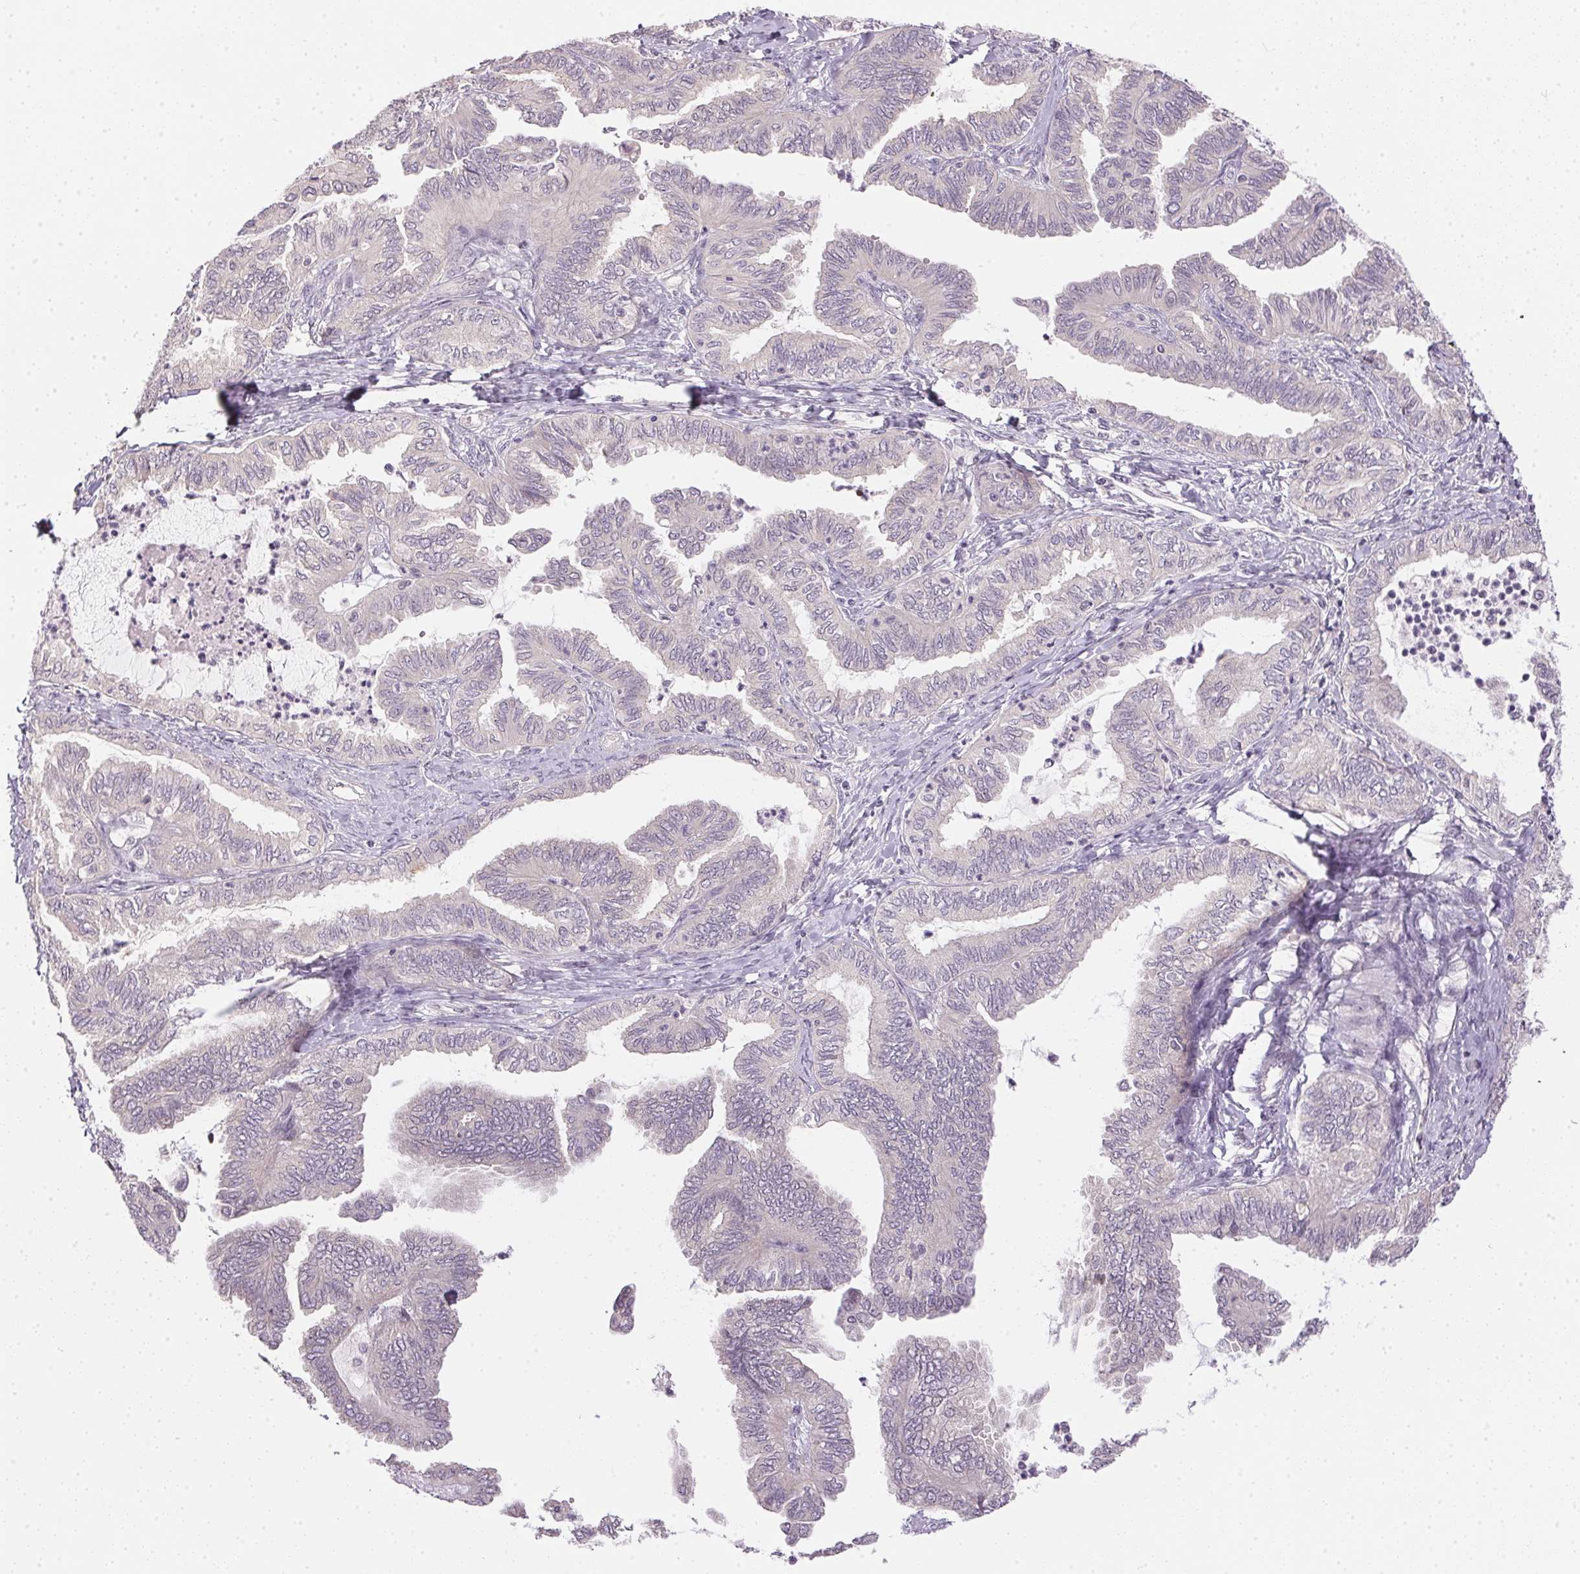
{"staining": {"intensity": "negative", "quantity": "none", "location": "none"}, "tissue": "ovarian cancer", "cell_type": "Tumor cells", "image_type": "cancer", "snomed": [{"axis": "morphology", "description": "Carcinoma, endometroid"}, {"axis": "topography", "description": "Ovary"}], "caption": "IHC of ovarian cancer demonstrates no expression in tumor cells.", "gene": "TTC23L", "patient": {"sex": "female", "age": 70}}